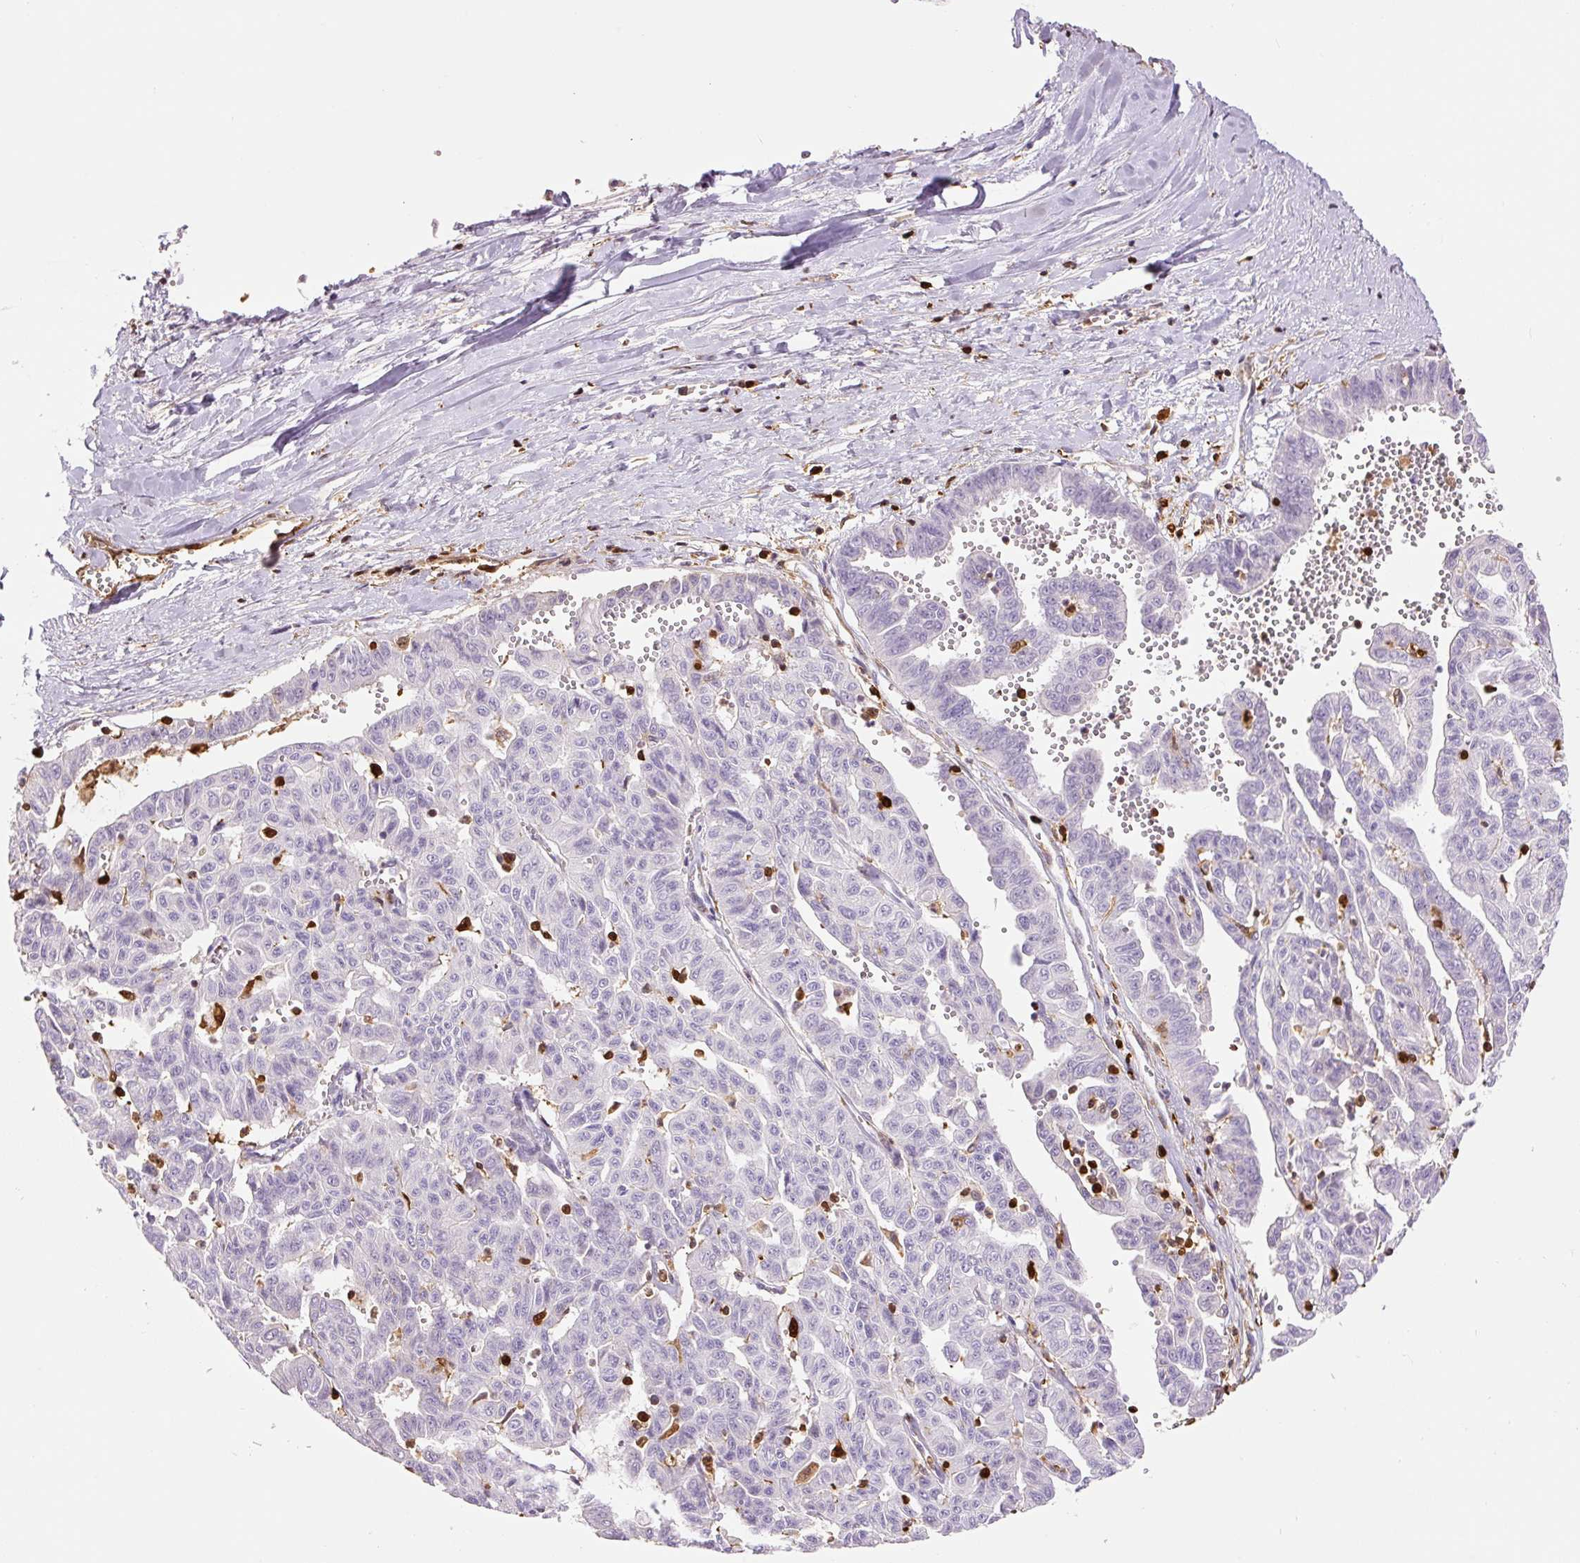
{"staining": {"intensity": "negative", "quantity": "none", "location": "none"}, "tissue": "liver cancer", "cell_type": "Tumor cells", "image_type": "cancer", "snomed": [{"axis": "morphology", "description": "Cholangiocarcinoma"}, {"axis": "topography", "description": "Liver"}], "caption": "Immunohistochemistry of human liver cancer reveals no staining in tumor cells.", "gene": "S100A4", "patient": {"sex": "female", "age": 77}}